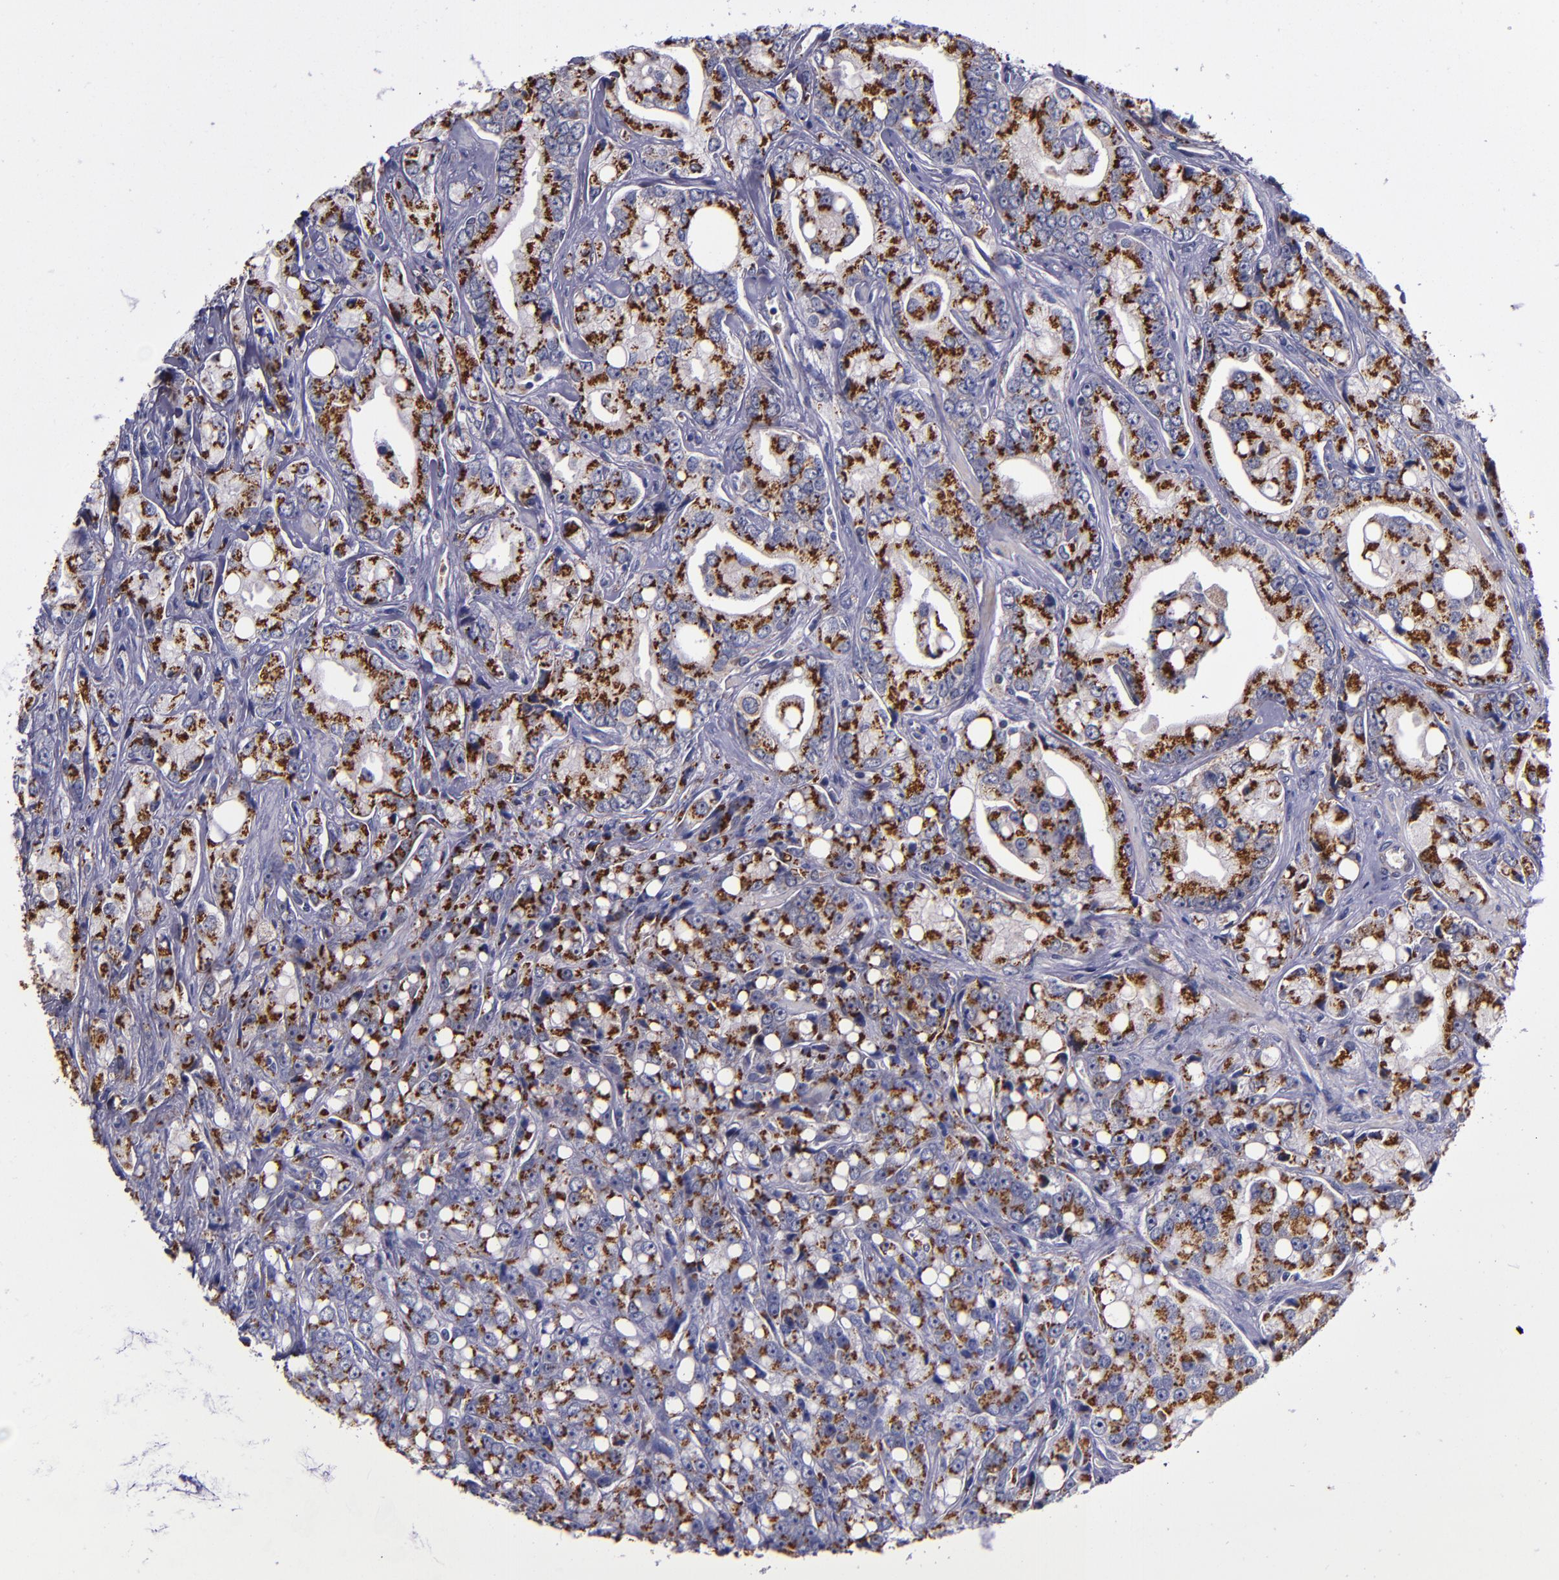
{"staining": {"intensity": "strong", "quantity": ">75%", "location": "cytoplasmic/membranous"}, "tissue": "prostate cancer", "cell_type": "Tumor cells", "image_type": "cancer", "snomed": [{"axis": "morphology", "description": "Adenocarcinoma, High grade"}, {"axis": "topography", "description": "Prostate"}], "caption": "Tumor cells exhibit high levels of strong cytoplasmic/membranous expression in approximately >75% of cells in prostate cancer (high-grade adenocarcinoma).", "gene": "RAB41", "patient": {"sex": "male", "age": 67}}